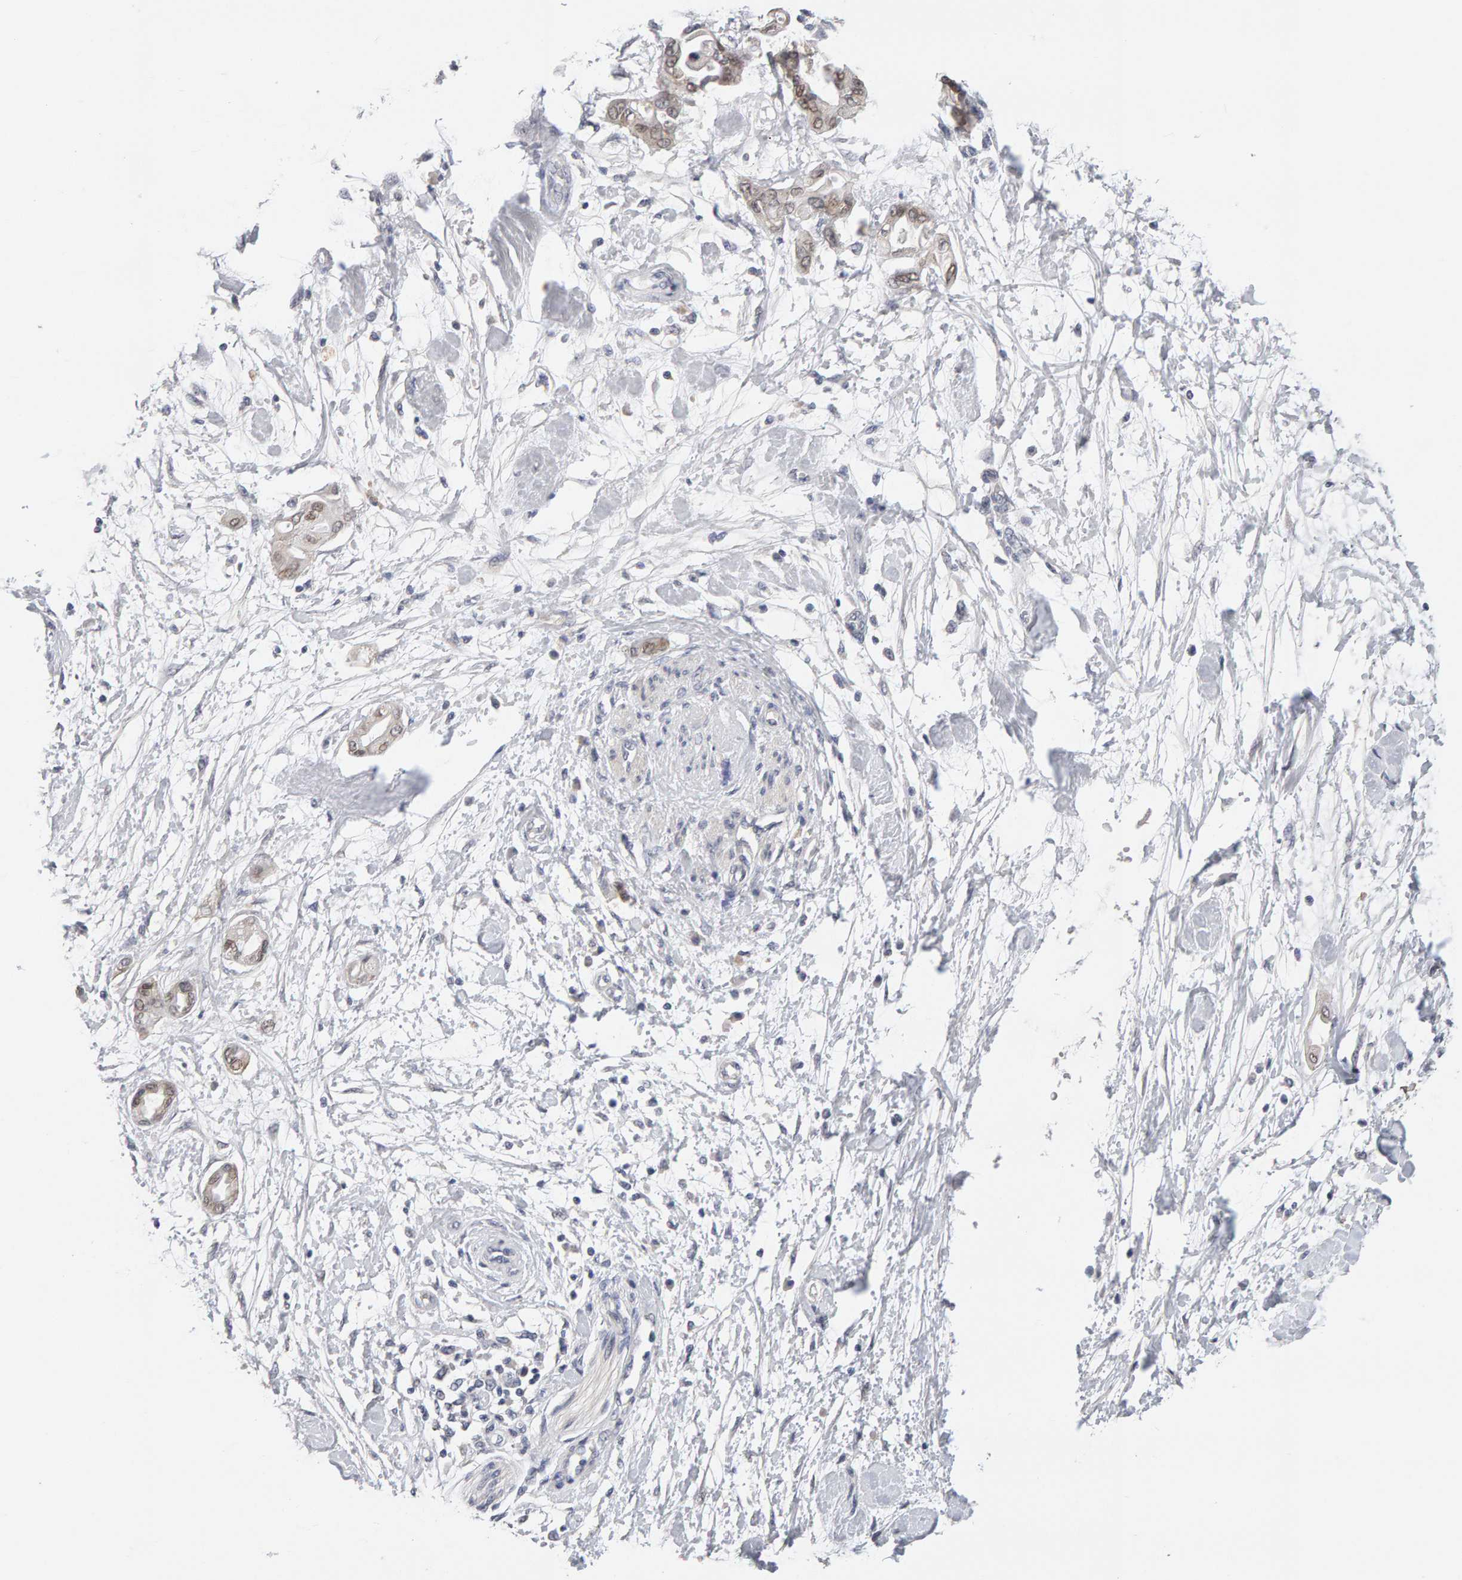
{"staining": {"intensity": "moderate", "quantity": ">75%", "location": "nuclear"}, "tissue": "pancreatic cancer", "cell_type": "Tumor cells", "image_type": "cancer", "snomed": [{"axis": "morphology", "description": "Adenocarcinoma, NOS"}, {"axis": "morphology", "description": "Adenocarcinoma, metastatic, NOS"}, {"axis": "topography", "description": "Lymph node"}, {"axis": "topography", "description": "Pancreas"}, {"axis": "topography", "description": "Duodenum"}], "caption": "Immunohistochemical staining of pancreatic cancer (adenocarcinoma) shows medium levels of moderate nuclear staining in about >75% of tumor cells.", "gene": "HNF4A", "patient": {"sex": "female", "age": 64}}